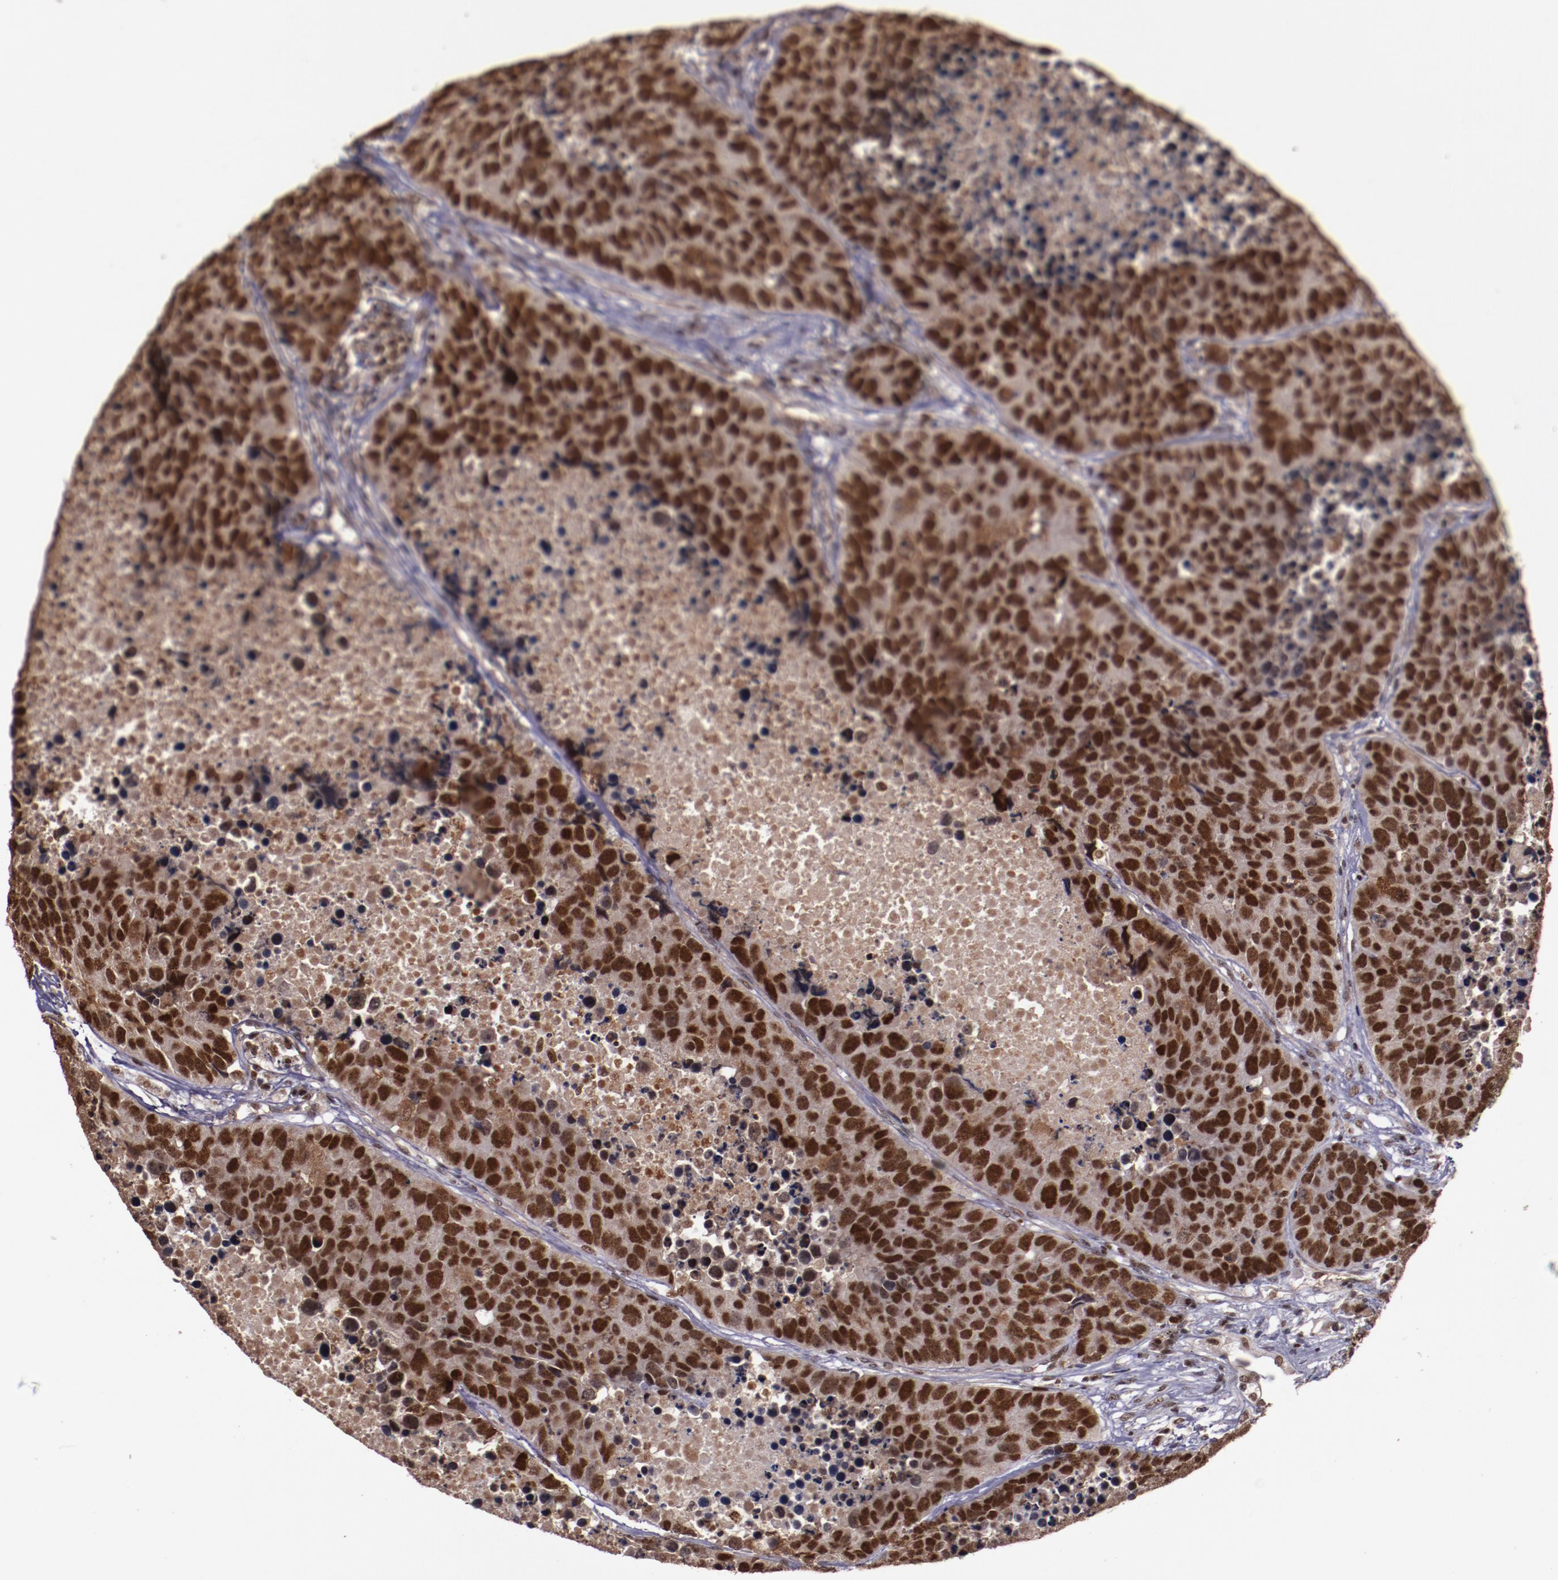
{"staining": {"intensity": "strong", "quantity": ">75%", "location": "nuclear"}, "tissue": "carcinoid", "cell_type": "Tumor cells", "image_type": "cancer", "snomed": [{"axis": "morphology", "description": "Carcinoid, malignant, NOS"}, {"axis": "topography", "description": "Lung"}], "caption": "Immunohistochemical staining of carcinoid demonstrates high levels of strong nuclear staining in about >75% of tumor cells. The staining was performed using DAB (3,3'-diaminobenzidine) to visualize the protein expression in brown, while the nuclei were stained in blue with hematoxylin (Magnification: 20x).", "gene": "CHEK2", "patient": {"sex": "male", "age": 60}}